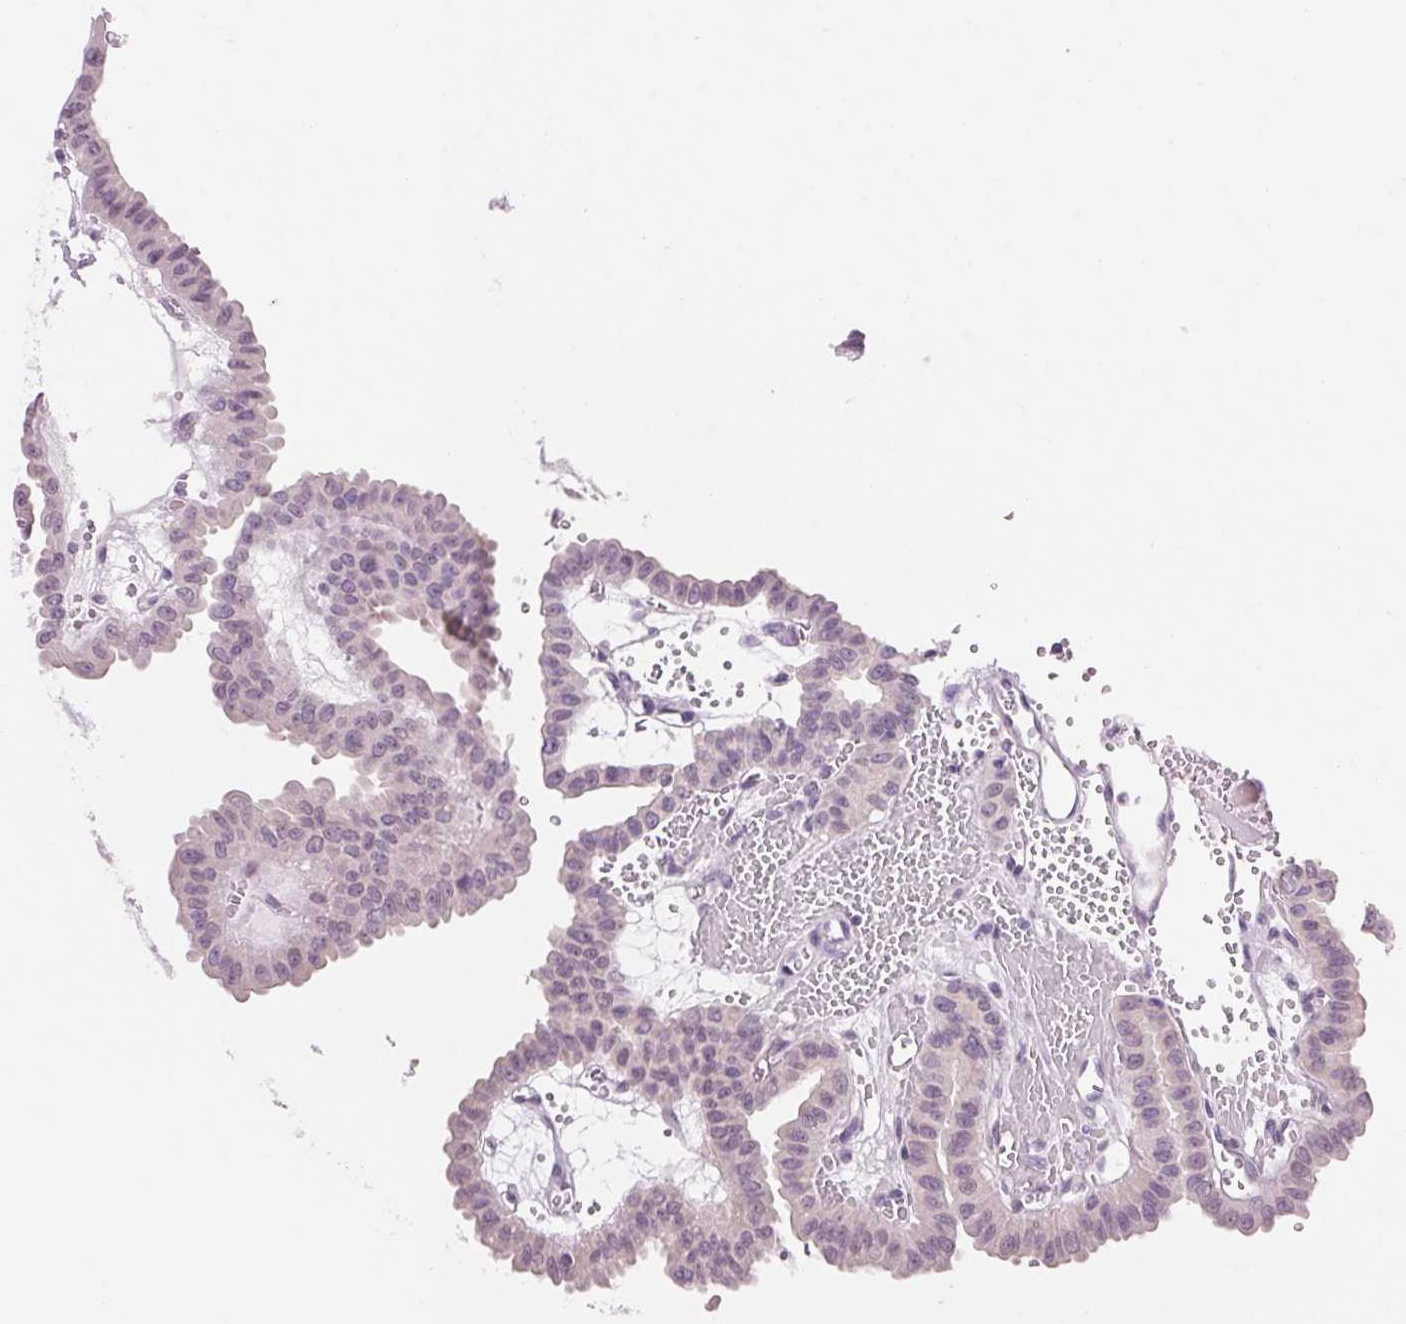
{"staining": {"intensity": "weak", "quantity": "<25%", "location": "nuclear"}, "tissue": "thyroid cancer", "cell_type": "Tumor cells", "image_type": "cancer", "snomed": [{"axis": "morphology", "description": "Papillary adenocarcinoma, NOS"}, {"axis": "topography", "description": "Thyroid gland"}], "caption": "Tumor cells are negative for protein expression in human thyroid cancer (papillary adenocarcinoma).", "gene": "MPO", "patient": {"sex": "male", "age": 87}}